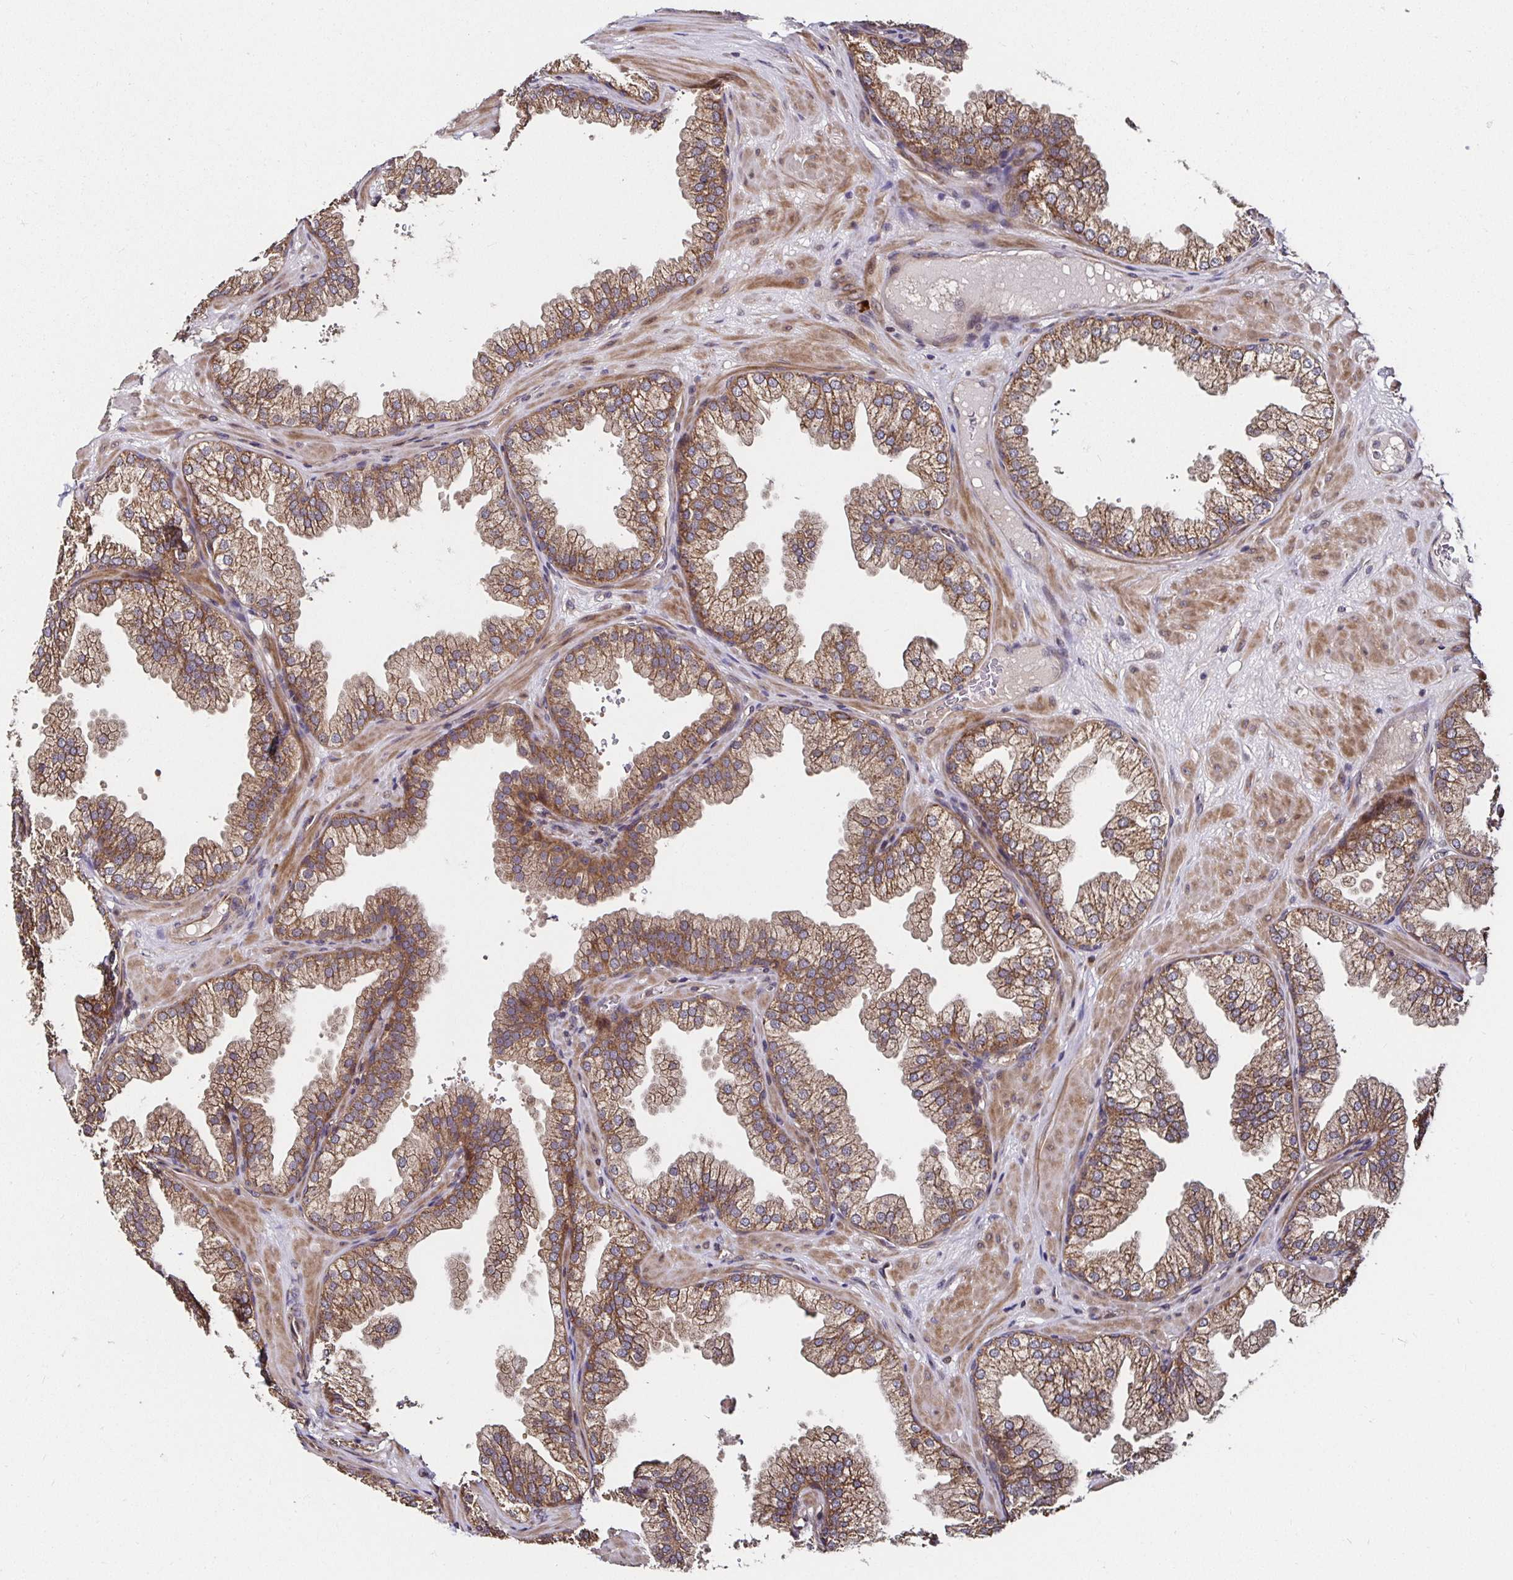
{"staining": {"intensity": "moderate", "quantity": ">75%", "location": "cytoplasmic/membranous"}, "tissue": "prostate", "cell_type": "Glandular cells", "image_type": "normal", "snomed": [{"axis": "morphology", "description": "Normal tissue, NOS"}, {"axis": "topography", "description": "Prostate"}], "caption": "Immunohistochemical staining of normal prostate displays medium levels of moderate cytoplasmic/membranous expression in approximately >75% of glandular cells. (IHC, brightfield microscopy, high magnification).", "gene": "MLST8", "patient": {"sex": "male", "age": 37}}